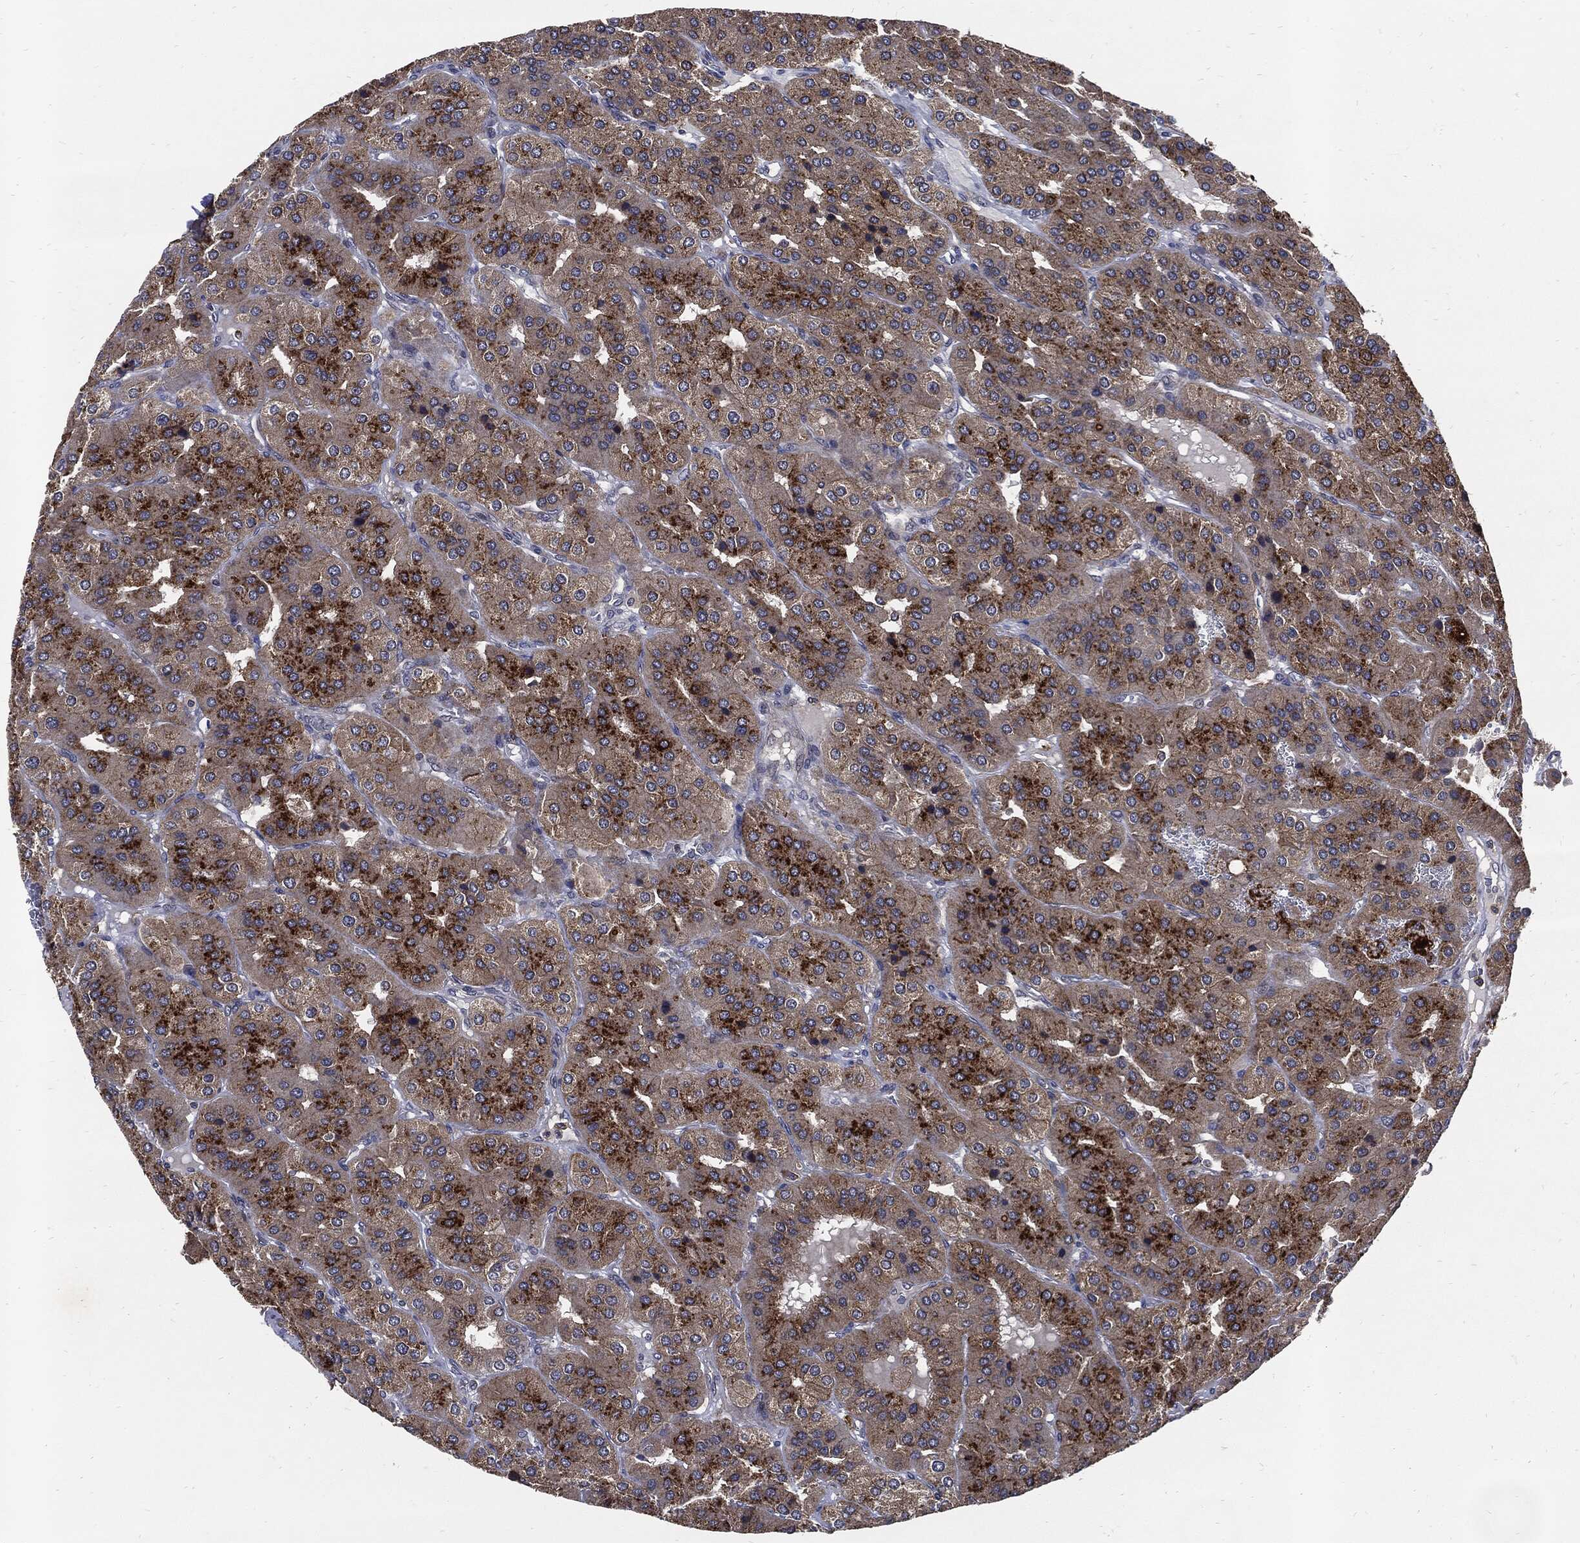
{"staining": {"intensity": "strong", "quantity": "25%-75%", "location": "cytoplasmic/membranous"}, "tissue": "parathyroid gland", "cell_type": "Glandular cells", "image_type": "normal", "snomed": [{"axis": "morphology", "description": "Normal tissue, NOS"}, {"axis": "morphology", "description": "Adenoma, NOS"}, {"axis": "topography", "description": "Parathyroid gland"}], "caption": "This micrograph reveals immunohistochemistry staining of benign parathyroid gland, with high strong cytoplasmic/membranous staining in about 25%-75% of glandular cells.", "gene": "SLC31A2", "patient": {"sex": "female", "age": 86}}